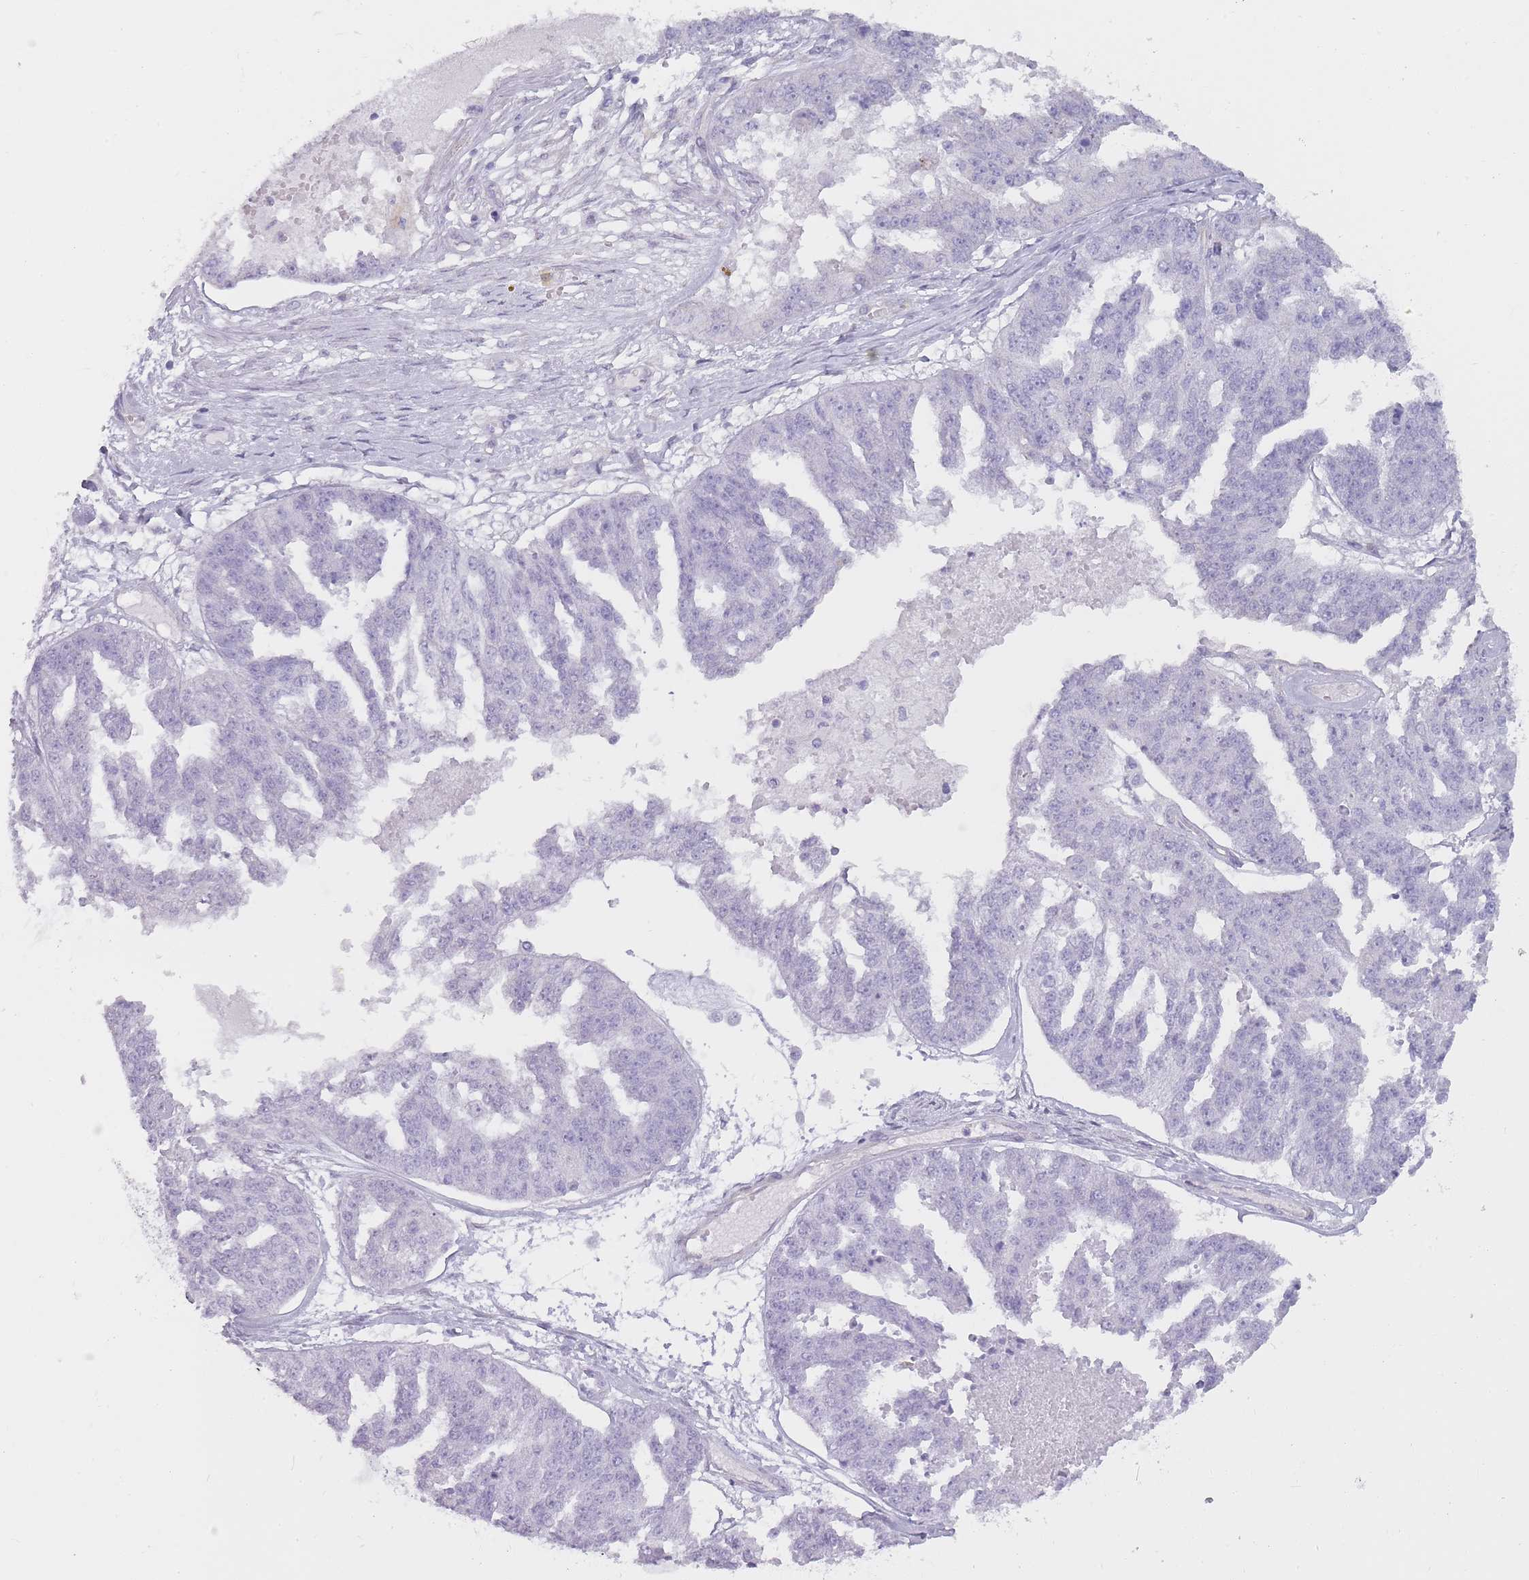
{"staining": {"intensity": "negative", "quantity": "none", "location": "none"}, "tissue": "ovarian cancer", "cell_type": "Tumor cells", "image_type": "cancer", "snomed": [{"axis": "morphology", "description": "Cystadenocarcinoma, serous, NOS"}, {"axis": "topography", "description": "Ovary"}], "caption": "Human ovarian cancer (serous cystadenocarcinoma) stained for a protein using IHC shows no positivity in tumor cells.", "gene": "PGRMC2", "patient": {"sex": "female", "age": 58}}